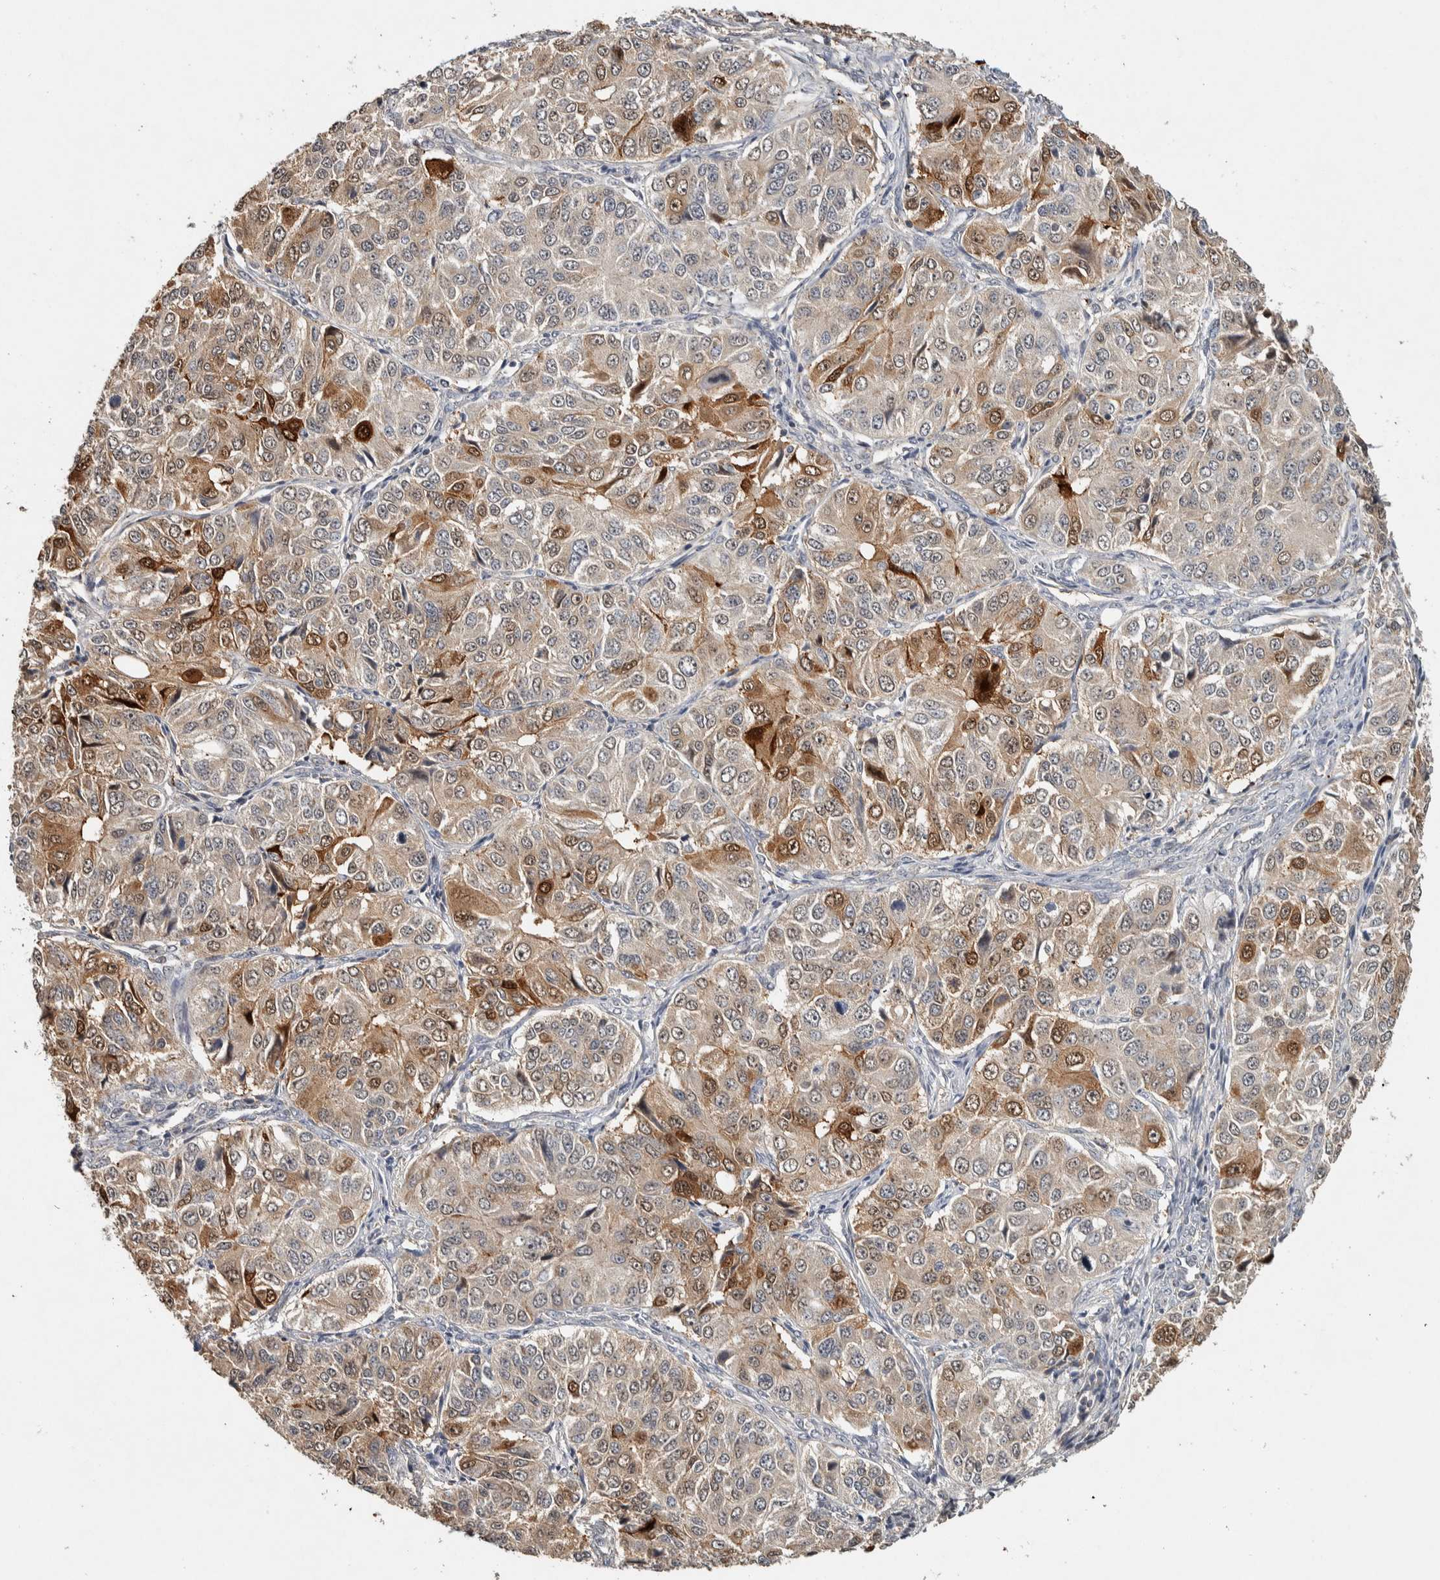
{"staining": {"intensity": "strong", "quantity": "<25%", "location": "cytoplasmic/membranous,nuclear"}, "tissue": "ovarian cancer", "cell_type": "Tumor cells", "image_type": "cancer", "snomed": [{"axis": "morphology", "description": "Carcinoma, endometroid"}, {"axis": "topography", "description": "Ovary"}], "caption": "The histopathology image demonstrates staining of endometroid carcinoma (ovarian), revealing strong cytoplasmic/membranous and nuclear protein staining (brown color) within tumor cells. The staining is performed using DAB brown chromogen to label protein expression. The nuclei are counter-stained blue using hematoxylin.", "gene": "EIF3H", "patient": {"sex": "female", "age": 51}}